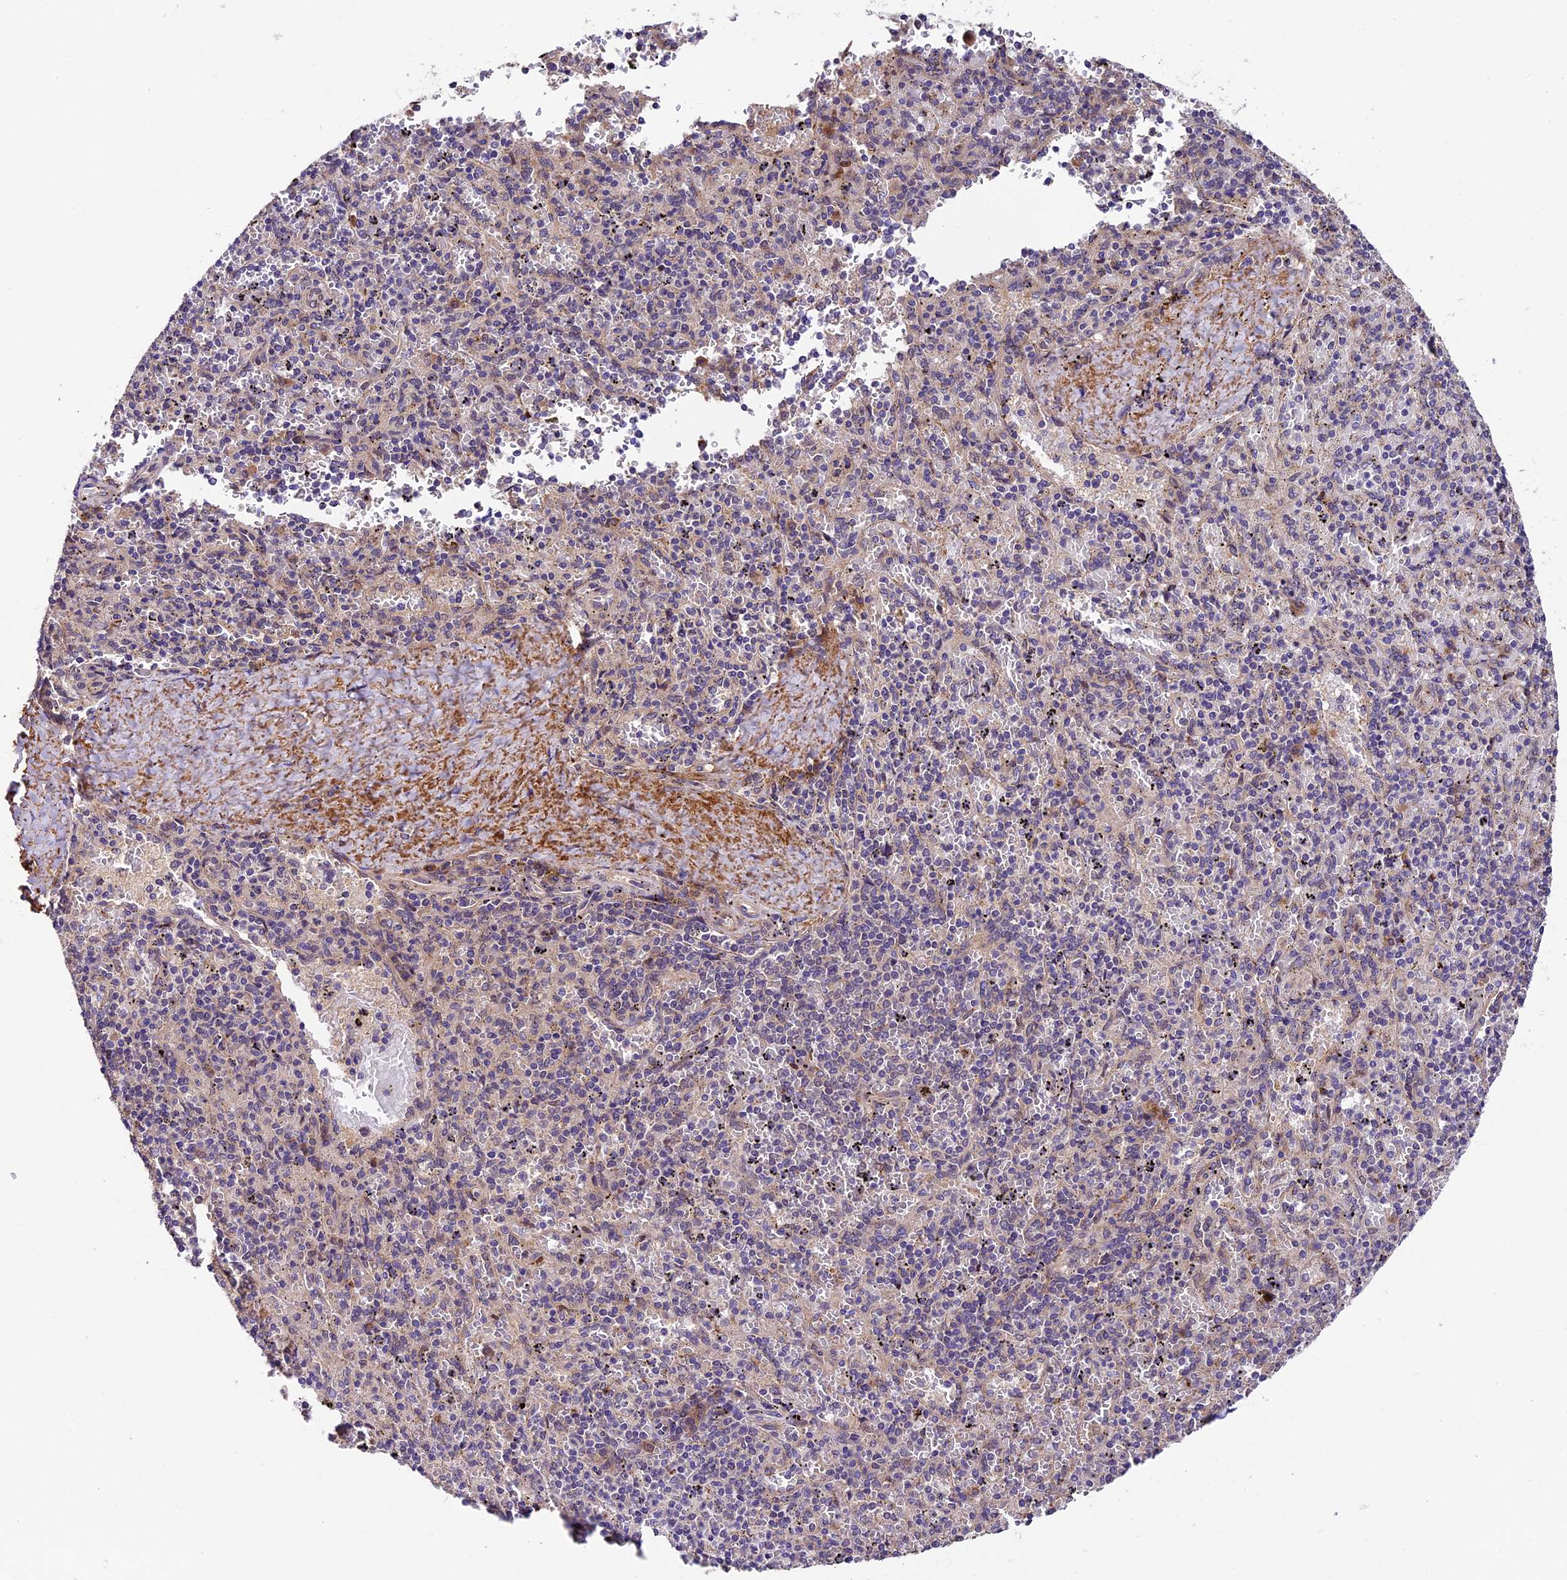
{"staining": {"intensity": "weak", "quantity": "<25%", "location": "cytoplasmic/membranous"}, "tissue": "spleen", "cell_type": "Cells in red pulp", "image_type": "normal", "snomed": [{"axis": "morphology", "description": "Normal tissue, NOS"}, {"axis": "topography", "description": "Spleen"}], "caption": "High power microscopy photomicrograph of an immunohistochemistry (IHC) photomicrograph of normal spleen, revealing no significant positivity in cells in red pulp. (Brightfield microscopy of DAB (3,3'-diaminobenzidine) immunohistochemistry at high magnification).", "gene": "LSM7", "patient": {"sex": "male", "age": 82}}